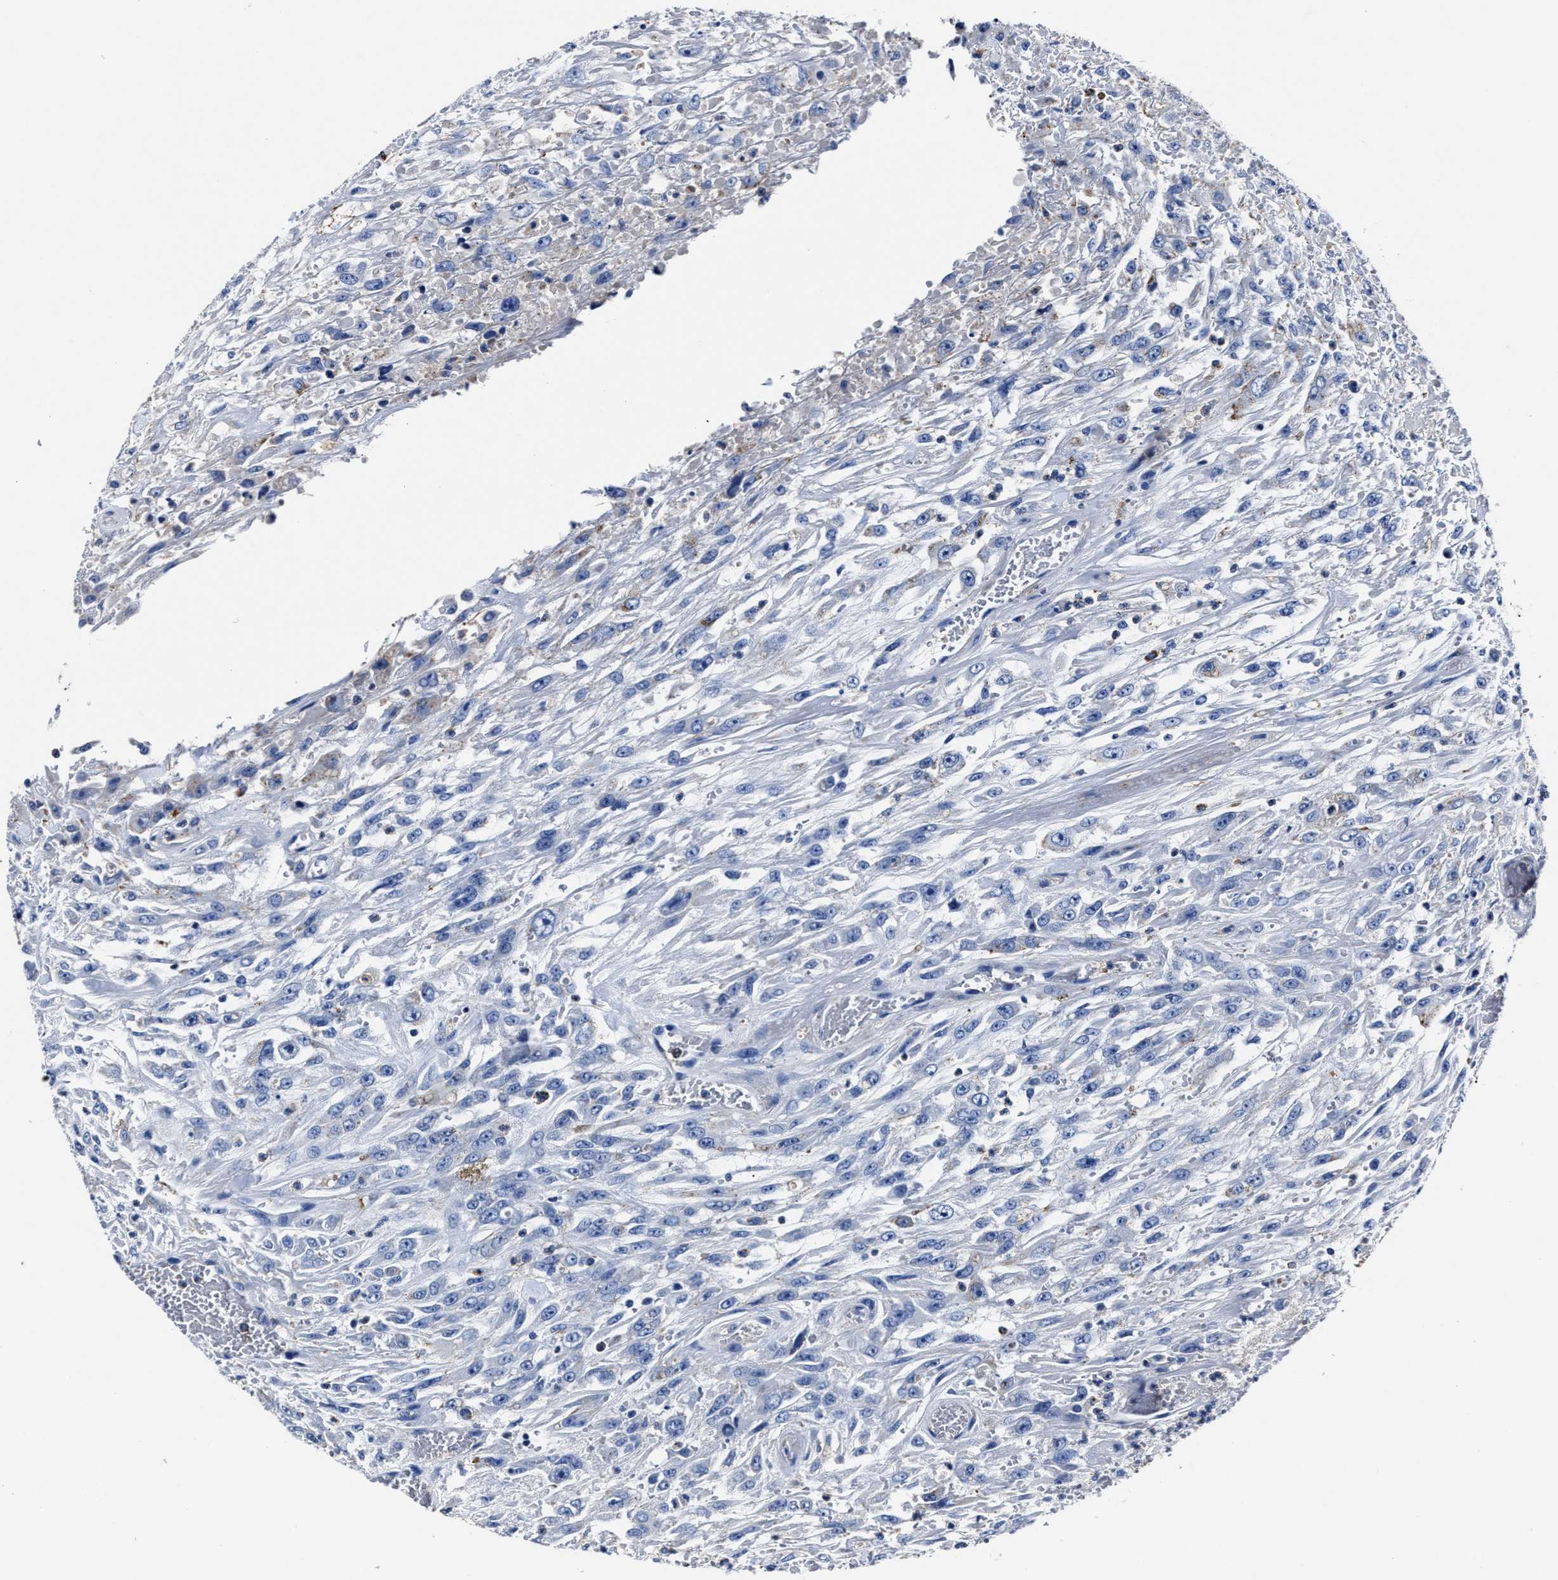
{"staining": {"intensity": "negative", "quantity": "none", "location": "none"}, "tissue": "urothelial cancer", "cell_type": "Tumor cells", "image_type": "cancer", "snomed": [{"axis": "morphology", "description": "Urothelial carcinoma, High grade"}, {"axis": "topography", "description": "Urinary bladder"}], "caption": "Urothelial carcinoma (high-grade) was stained to show a protein in brown. There is no significant staining in tumor cells.", "gene": "LAMTOR4", "patient": {"sex": "male", "age": 46}}